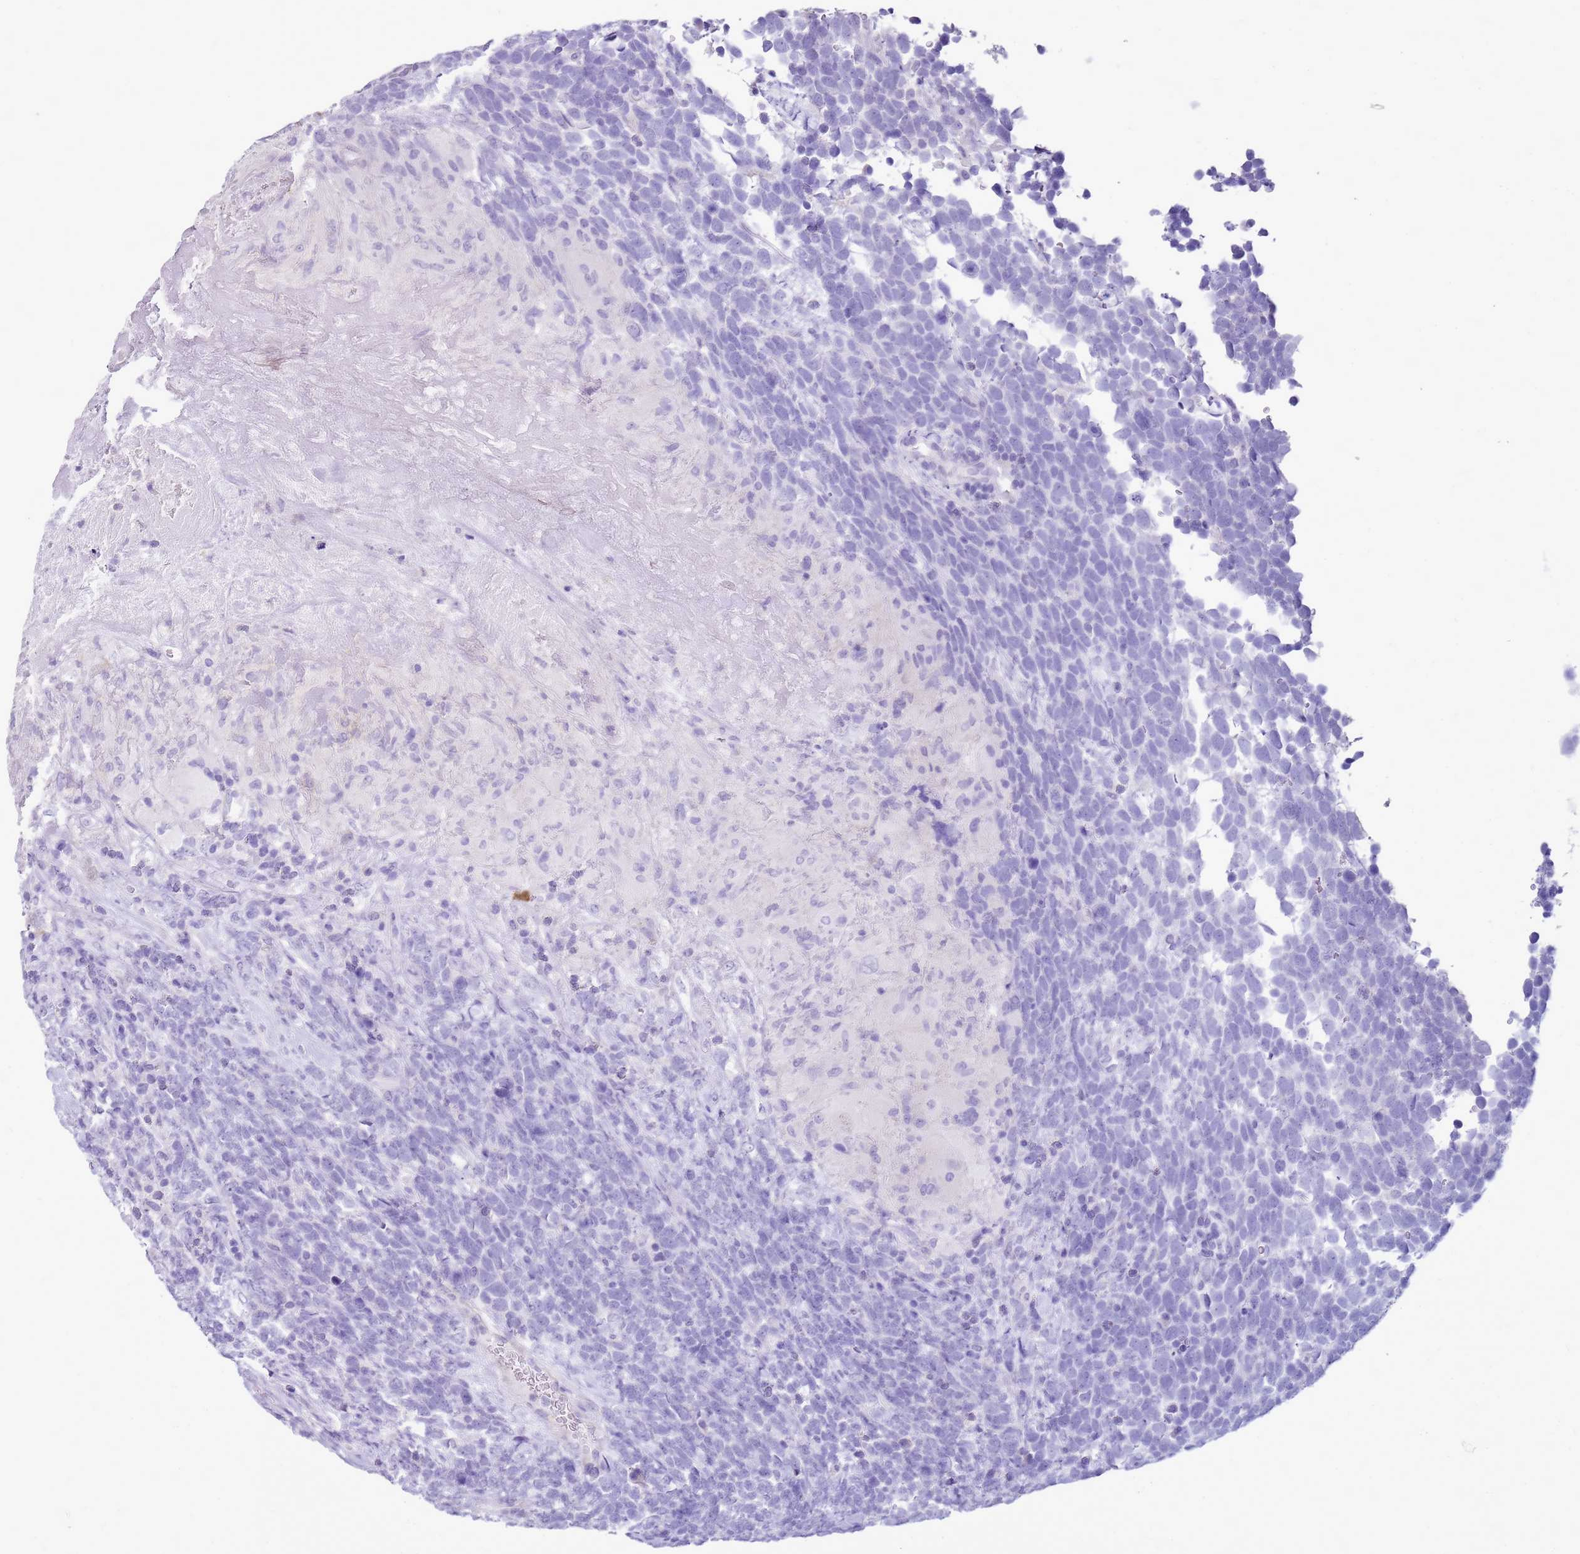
{"staining": {"intensity": "negative", "quantity": "none", "location": "none"}, "tissue": "urothelial cancer", "cell_type": "Tumor cells", "image_type": "cancer", "snomed": [{"axis": "morphology", "description": "Urothelial carcinoma, High grade"}, {"axis": "topography", "description": "Urinary bladder"}], "caption": "Tumor cells show no significant staining in urothelial cancer. (DAB immunohistochemistry visualized using brightfield microscopy, high magnification).", "gene": "SULT1E1", "patient": {"sex": "female", "age": 82}}